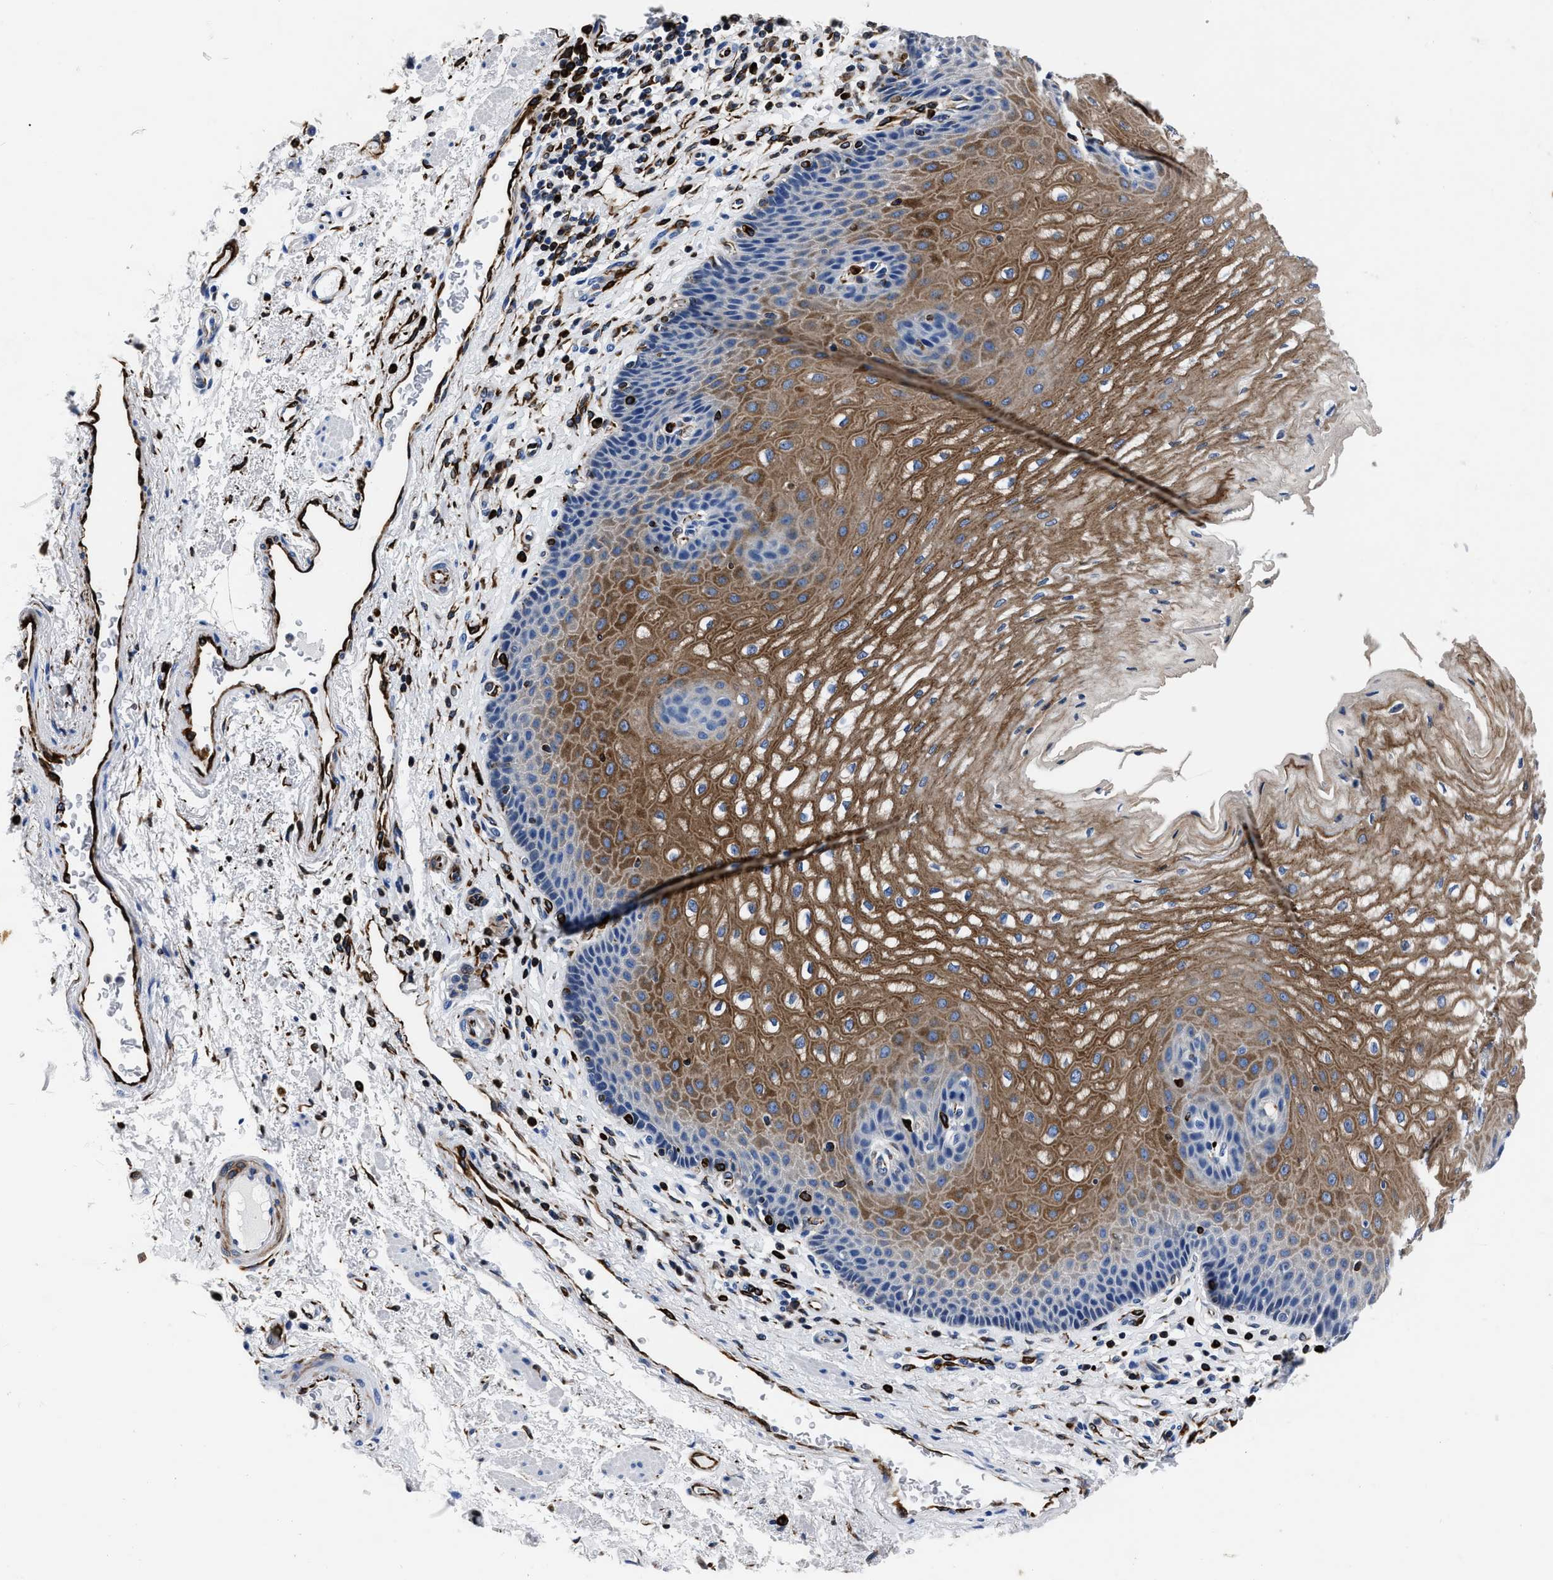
{"staining": {"intensity": "moderate", "quantity": "25%-75%", "location": "cytoplasmic/membranous"}, "tissue": "esophagus", "cell_type": "Squamous epithelial cells", "image_type": "normal", "snomed": [{"axis": "morphology", "description": "Normal tissue, NOS"}, {"axis": "topography", "description": "Esophagus"}], "caption": "Protein staining demonstrates moderate cytoplasmic/membranous expression in approximately 25%-75% of squamous epithelial cells in unremarkable esophagus.", "gene": "OR10G3", "patient": {"sex": "male", "age": 54}}